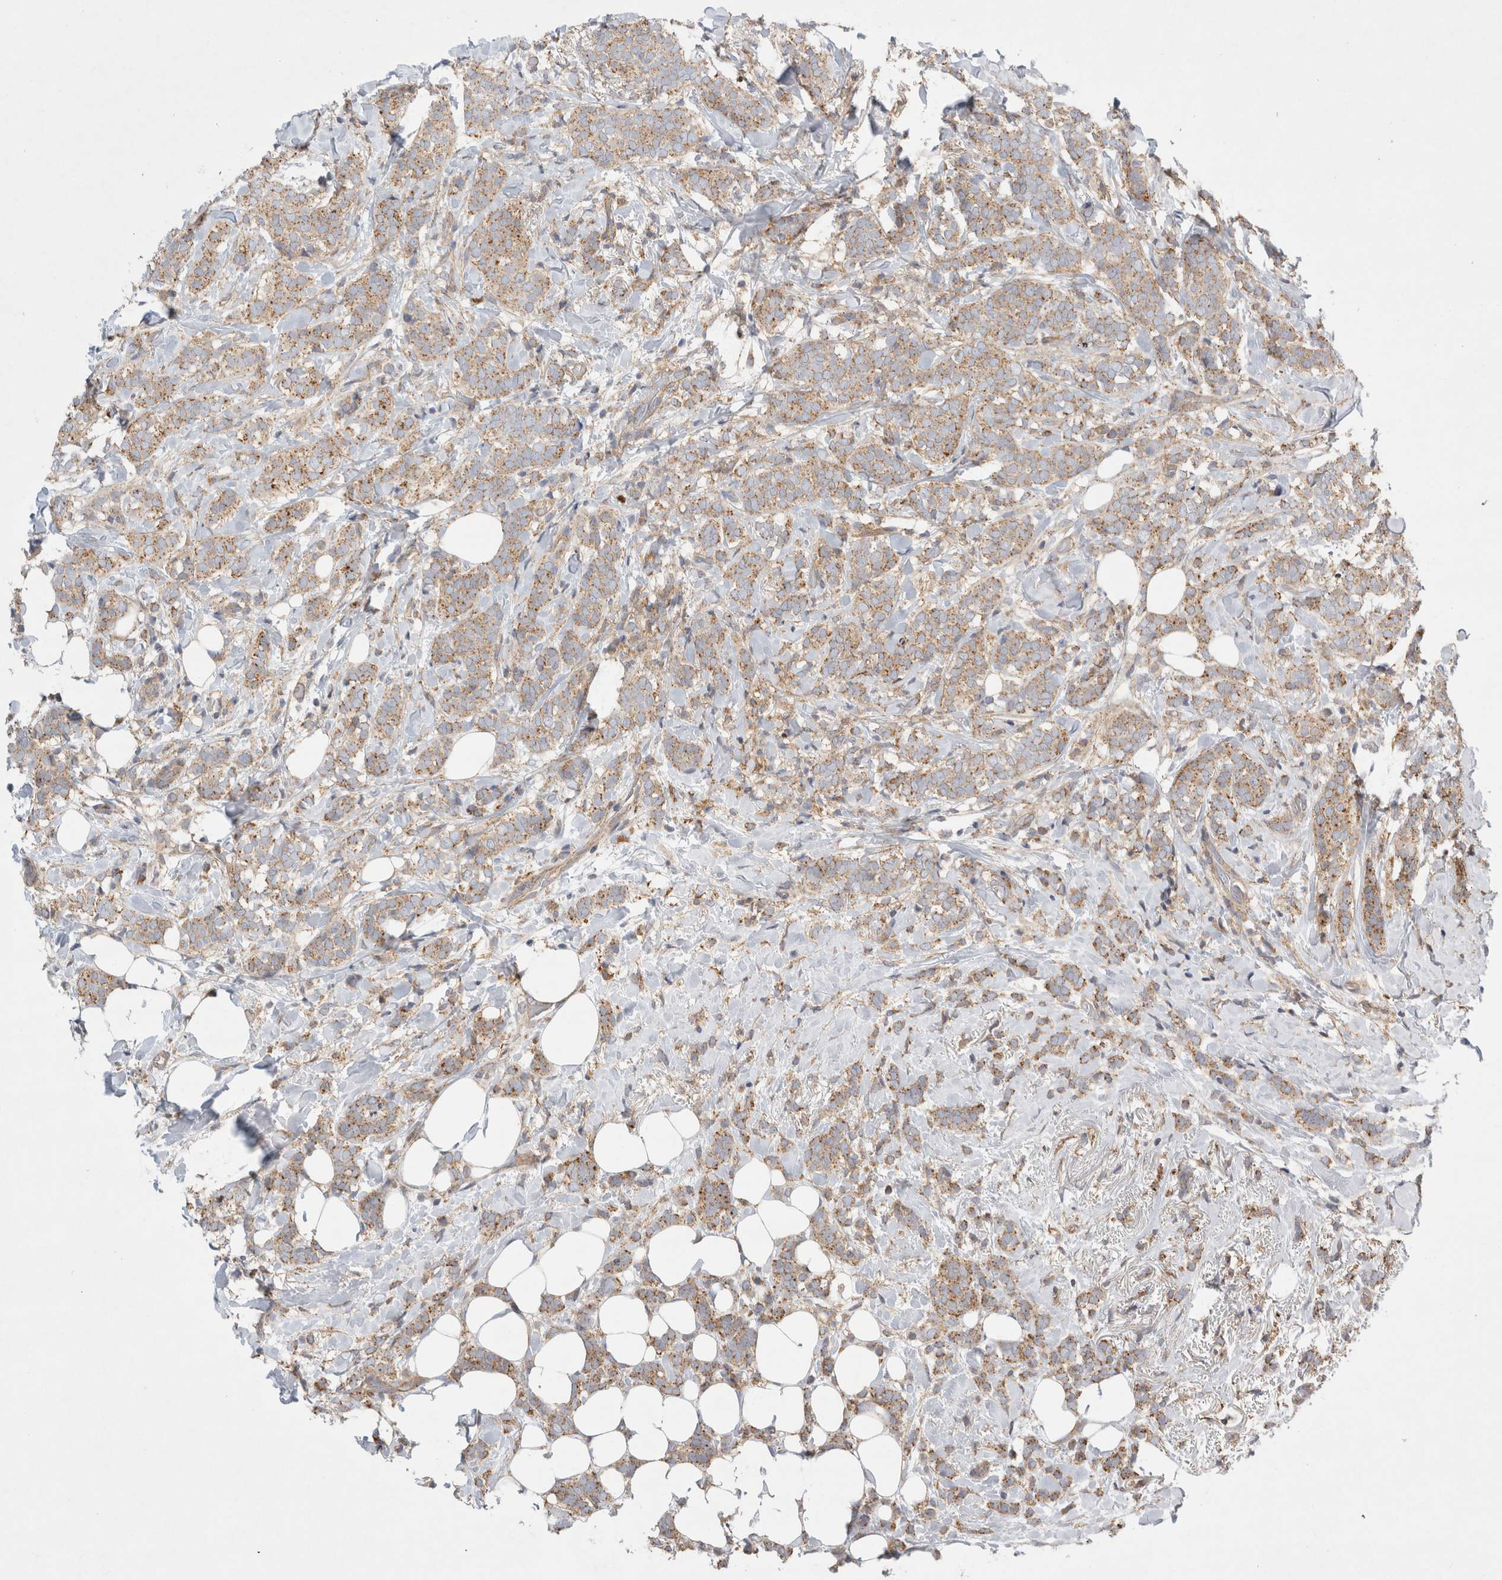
{"staining": {"intensity": "moderate", "quantity": ">75%", "location": "cytoplasmic/membranous,nuclear"}, "tissue": "breast cancer", "cell_type": "Tumor cells", "image_type": "cancer", "snomed": [{"axis": "morphology", "description": "Lobular carcinoma"}, {"axis": "topography", "description": "Breast"}], "caption": "The image reveals staining of breast cancer, revealing moderate cytoplasmic/membranous and nuclear protein positivity (brown color) within tumor cells.", "gene": "CDCA7L", "patient": {"sex": "female", "age": 50}}